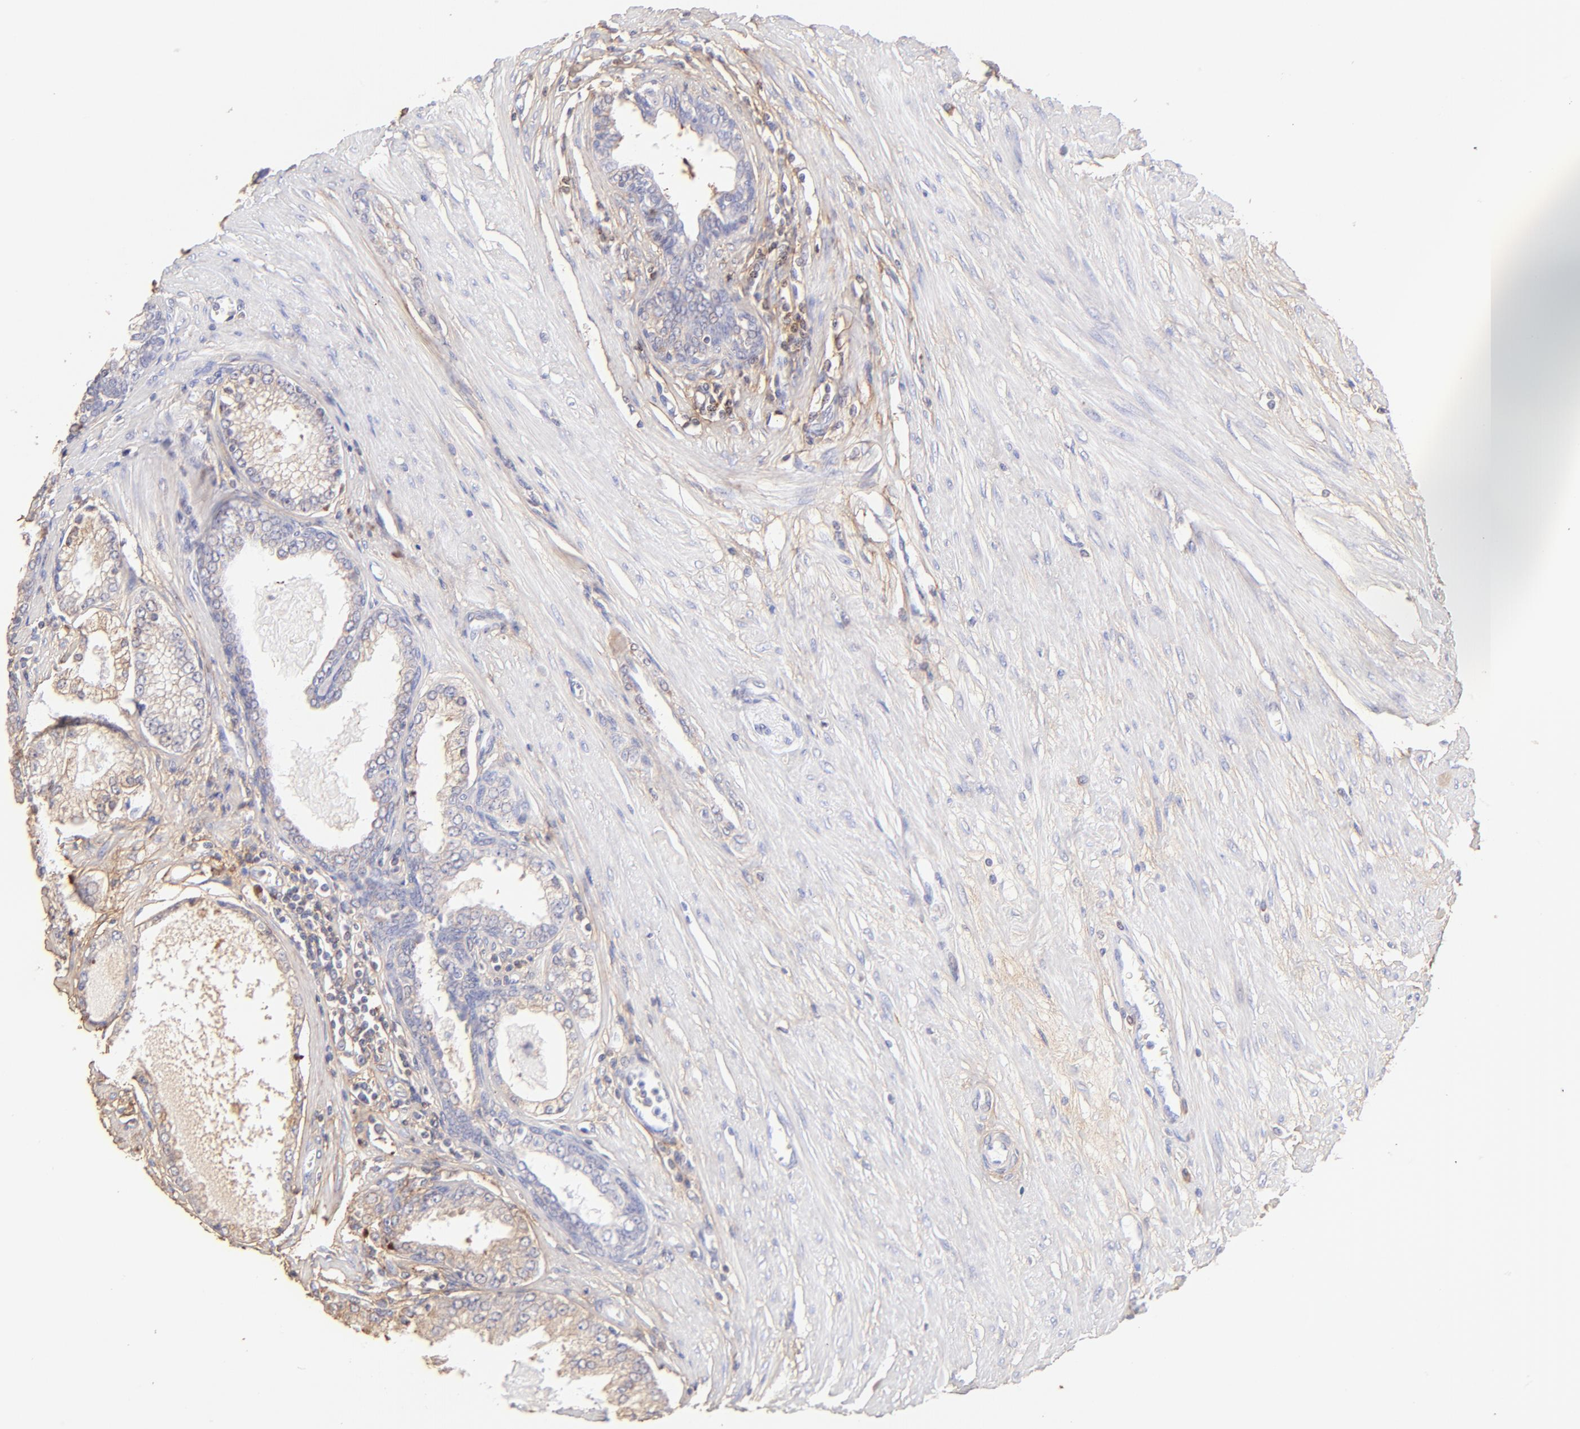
{"staining": {"intensity": "weak", "quantity": ">75%", "location": "cytoplasmic/membranous"}, "tissue": "prostate cancer", "cell_type": "Tumor cells", "image_type": "cancer", "snomed": [{"axis": "morphology", "description": "Adenocarcinoma, Medium grade"}, {"axis": "topography", "description": "Prostate"}], "caption": "Protein staining demonstrates weak cytoplasmic/membranous positivity in approximately >75% of tumor cells in prostate cancer (adenocarcinoma (medium-grade)). Ihc stains the protein of interest in brown and the nuclei are stained blue.", "gene": "BGN", "patient": {"sex": "male", "age": 72}}